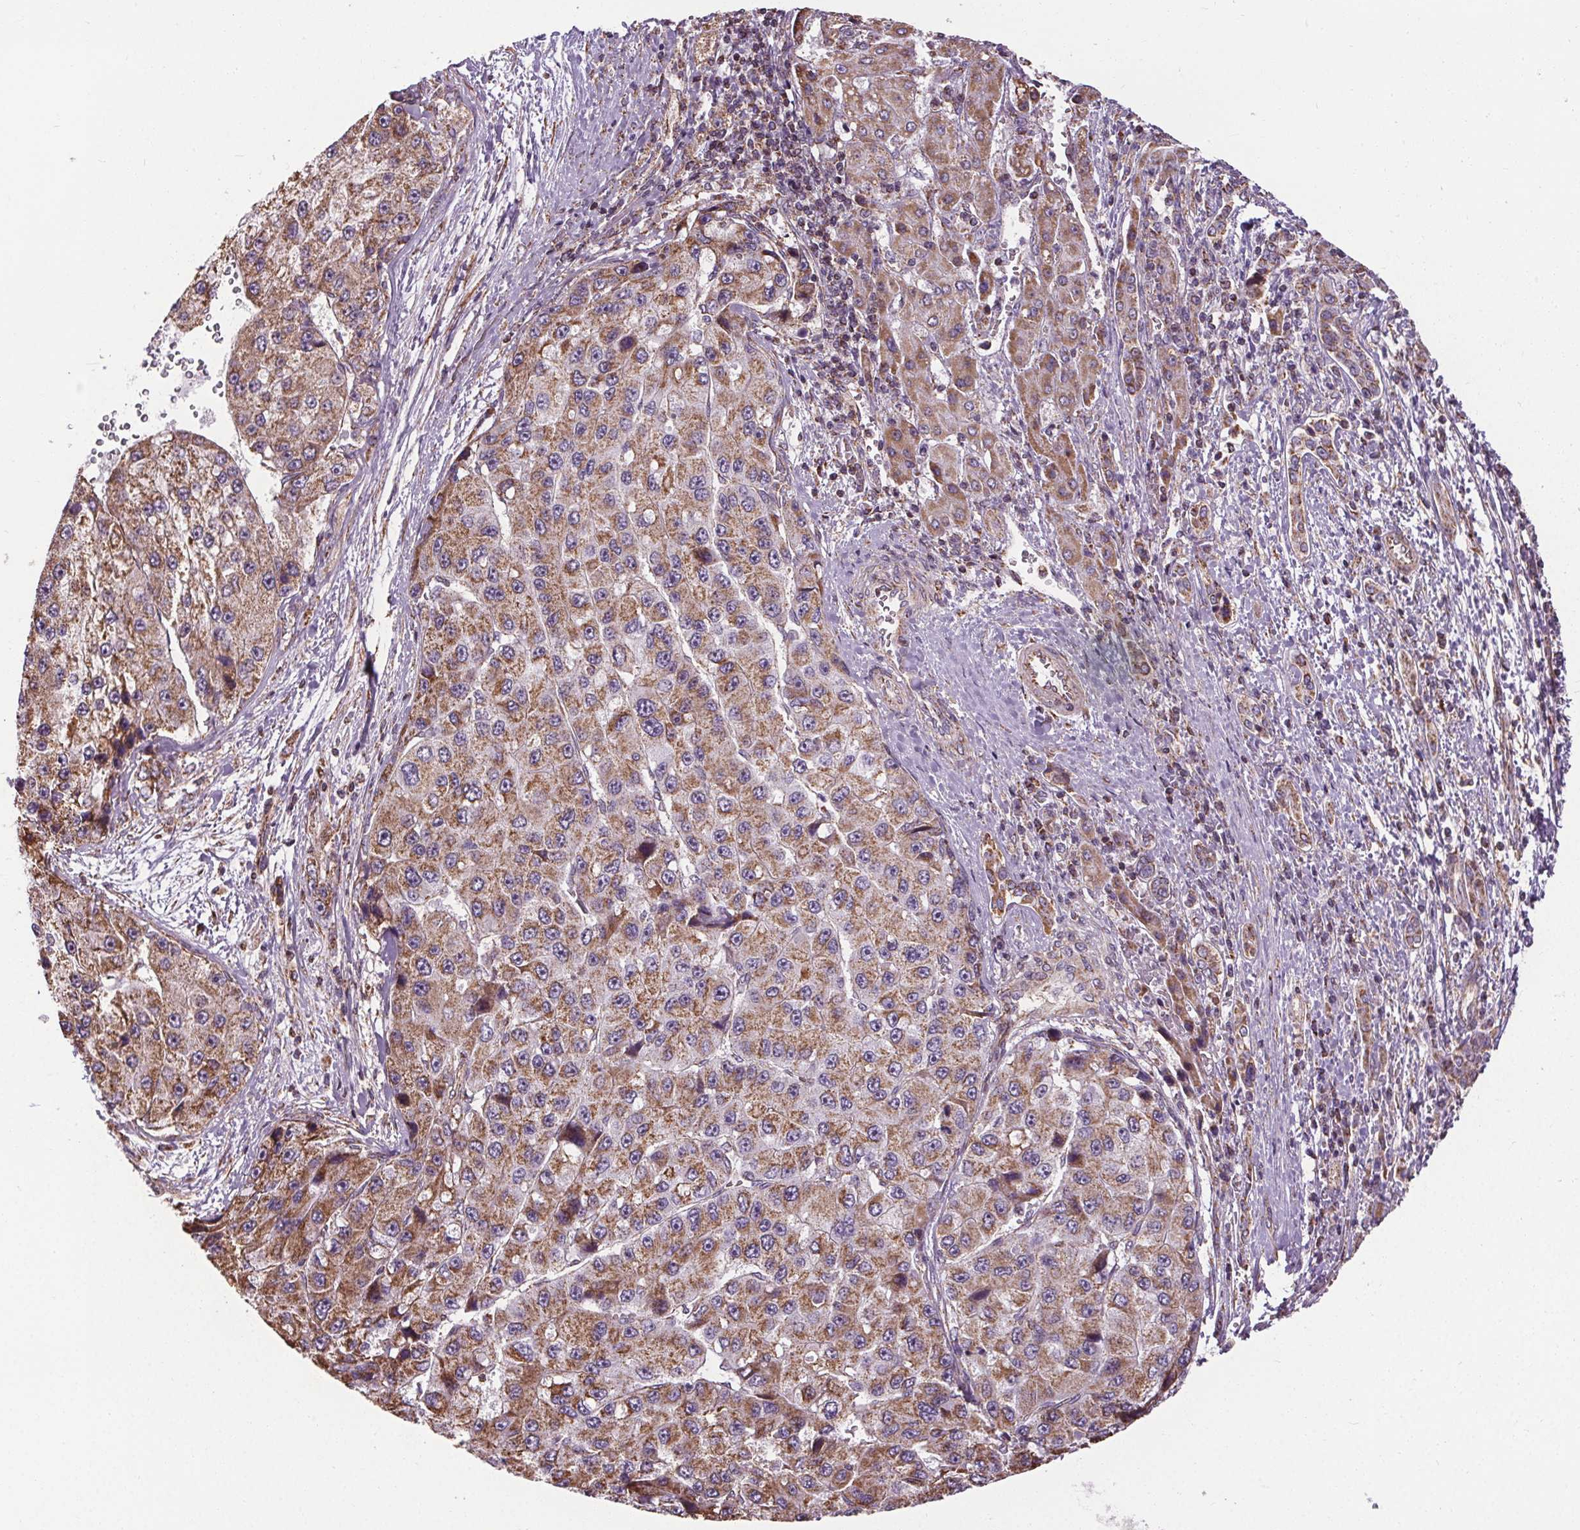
{"staining": {"intensity": "moderate", "quantity": "25%-75%", "location": "cytoplasmic/membranous"}, "tissue": "liver cancer", "cell_type": "Tumor cells", "image_type": "cancer", "snomed": [{"axis": "morphology", "description": "Carcinoma, Hepatocellular, NOS"}, {"axis": "topography", "description": "Liver"}], "caption": "Moderate cytoplasmic/membranous expression is appreciated in about 25%-75% of tumor cells in liver cancer.", "gene": "ZNF548", "patient": {"sex": "female", "age": 73}}